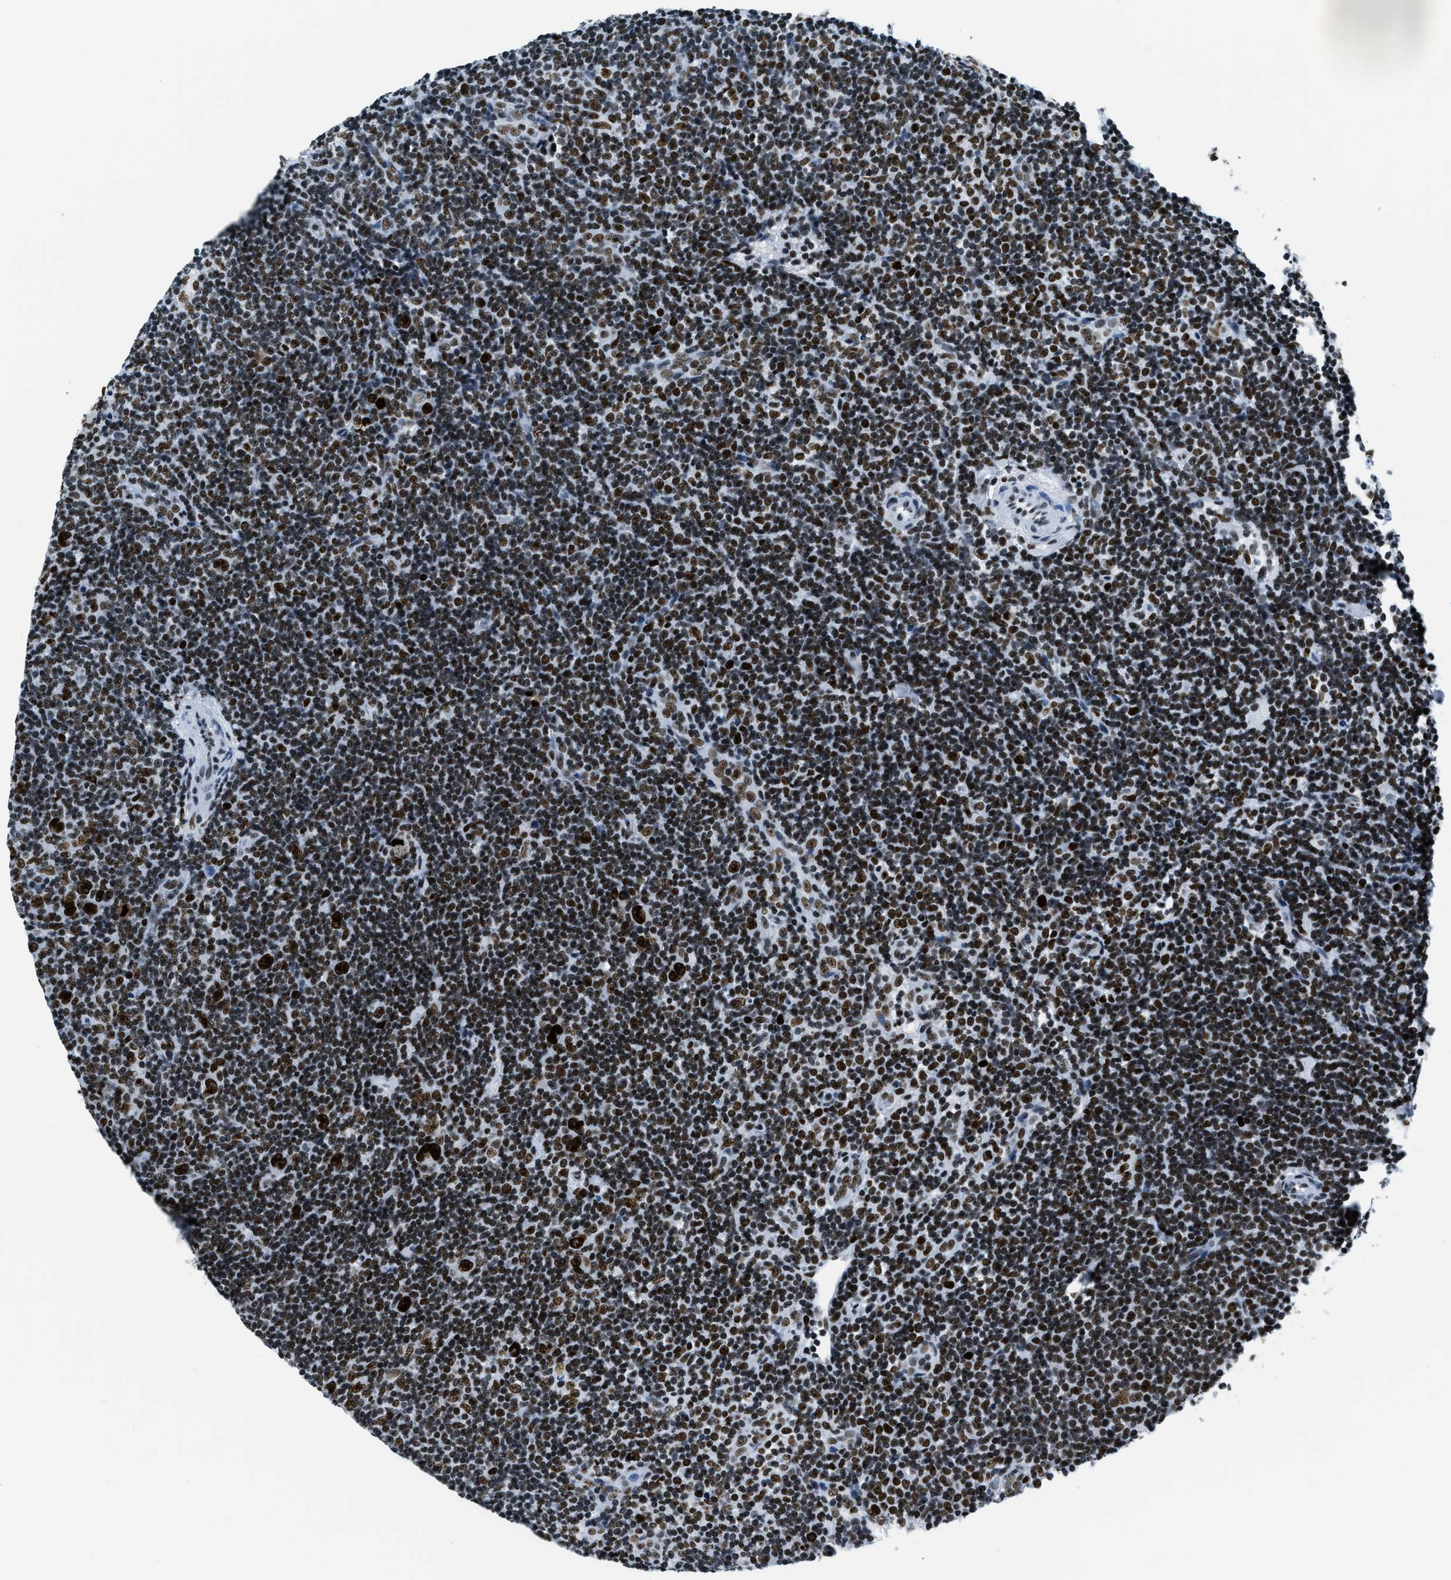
{"staining": {"intensity": "strong", "quantity": ">75%", "location": "nuclear"}, "tissue": "lymphoma", "cell_type": "Tumor cells", "image_type": "cancer", "snomed": [{"axis": "morphology", "description": "Hodgkin's disease, NOS"}, {"axis": "topography", "description": "Lymph node"}], "caption": "Protein staining demonstrates strong nuclear staining in about >75% of tumor cells in lymphoma. (DAB IHC with brightfield microscopy, high magnification).", "gene": "TOP1", "patient": {"sex": "female", "age": 57}}